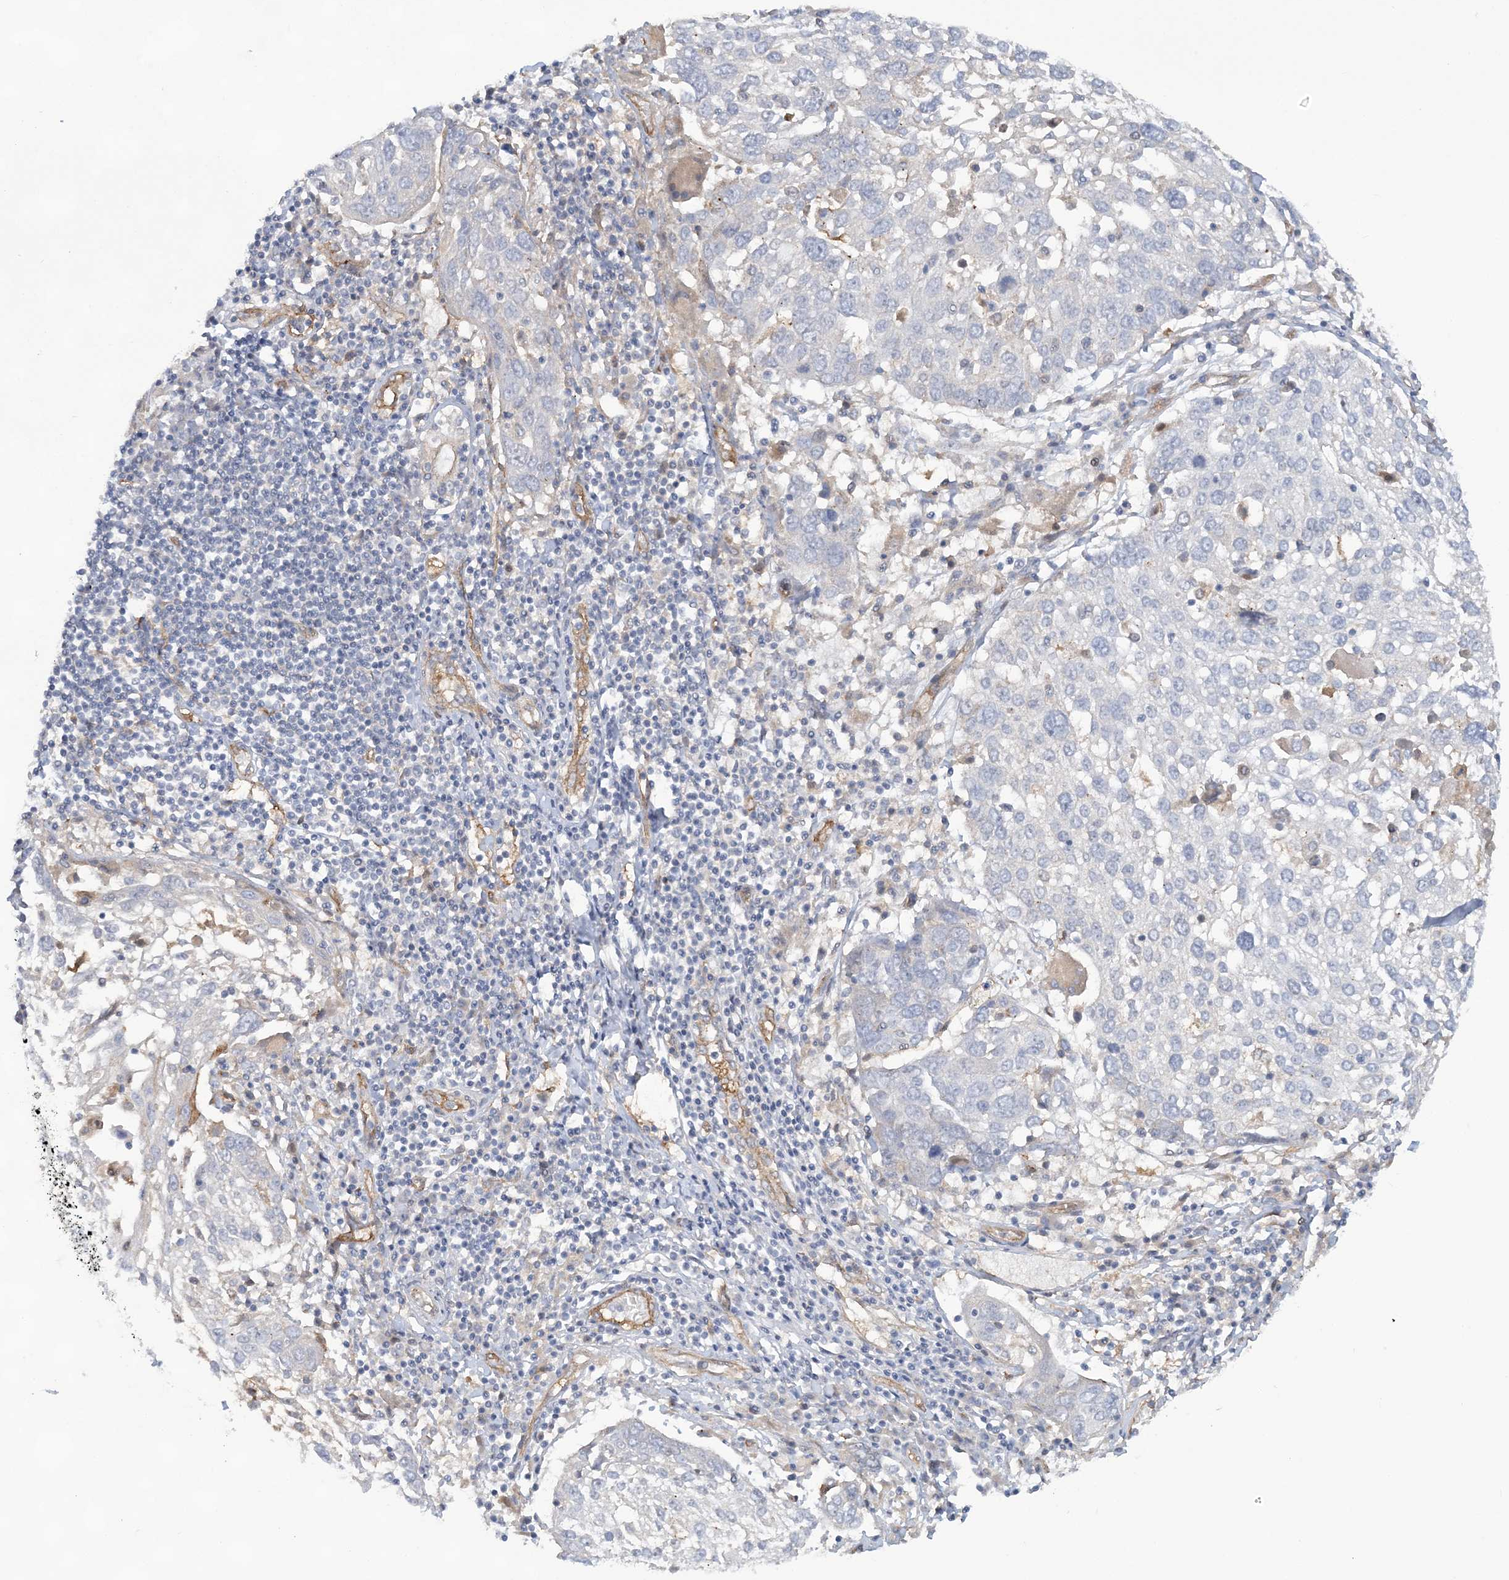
{"staining": {"intensity": "negative", "quantity": "none", "location": "none"}, "tissue": "lung cancer", "cell_type": "Tumor cells", "image_type": "cancer", "snomed": [{"axis": "morphology", "description": "Squamous cell carcinoma, NOS"}, {"axis": "topography", "description": "Lung"}], "caption": "This is an immunohistochemistry histopathology image of human lung squamous cell carcinoma. There is no expression in tumor cells.", "gene": "RAI14", "patient": {"sex": "male", "age": 65}}